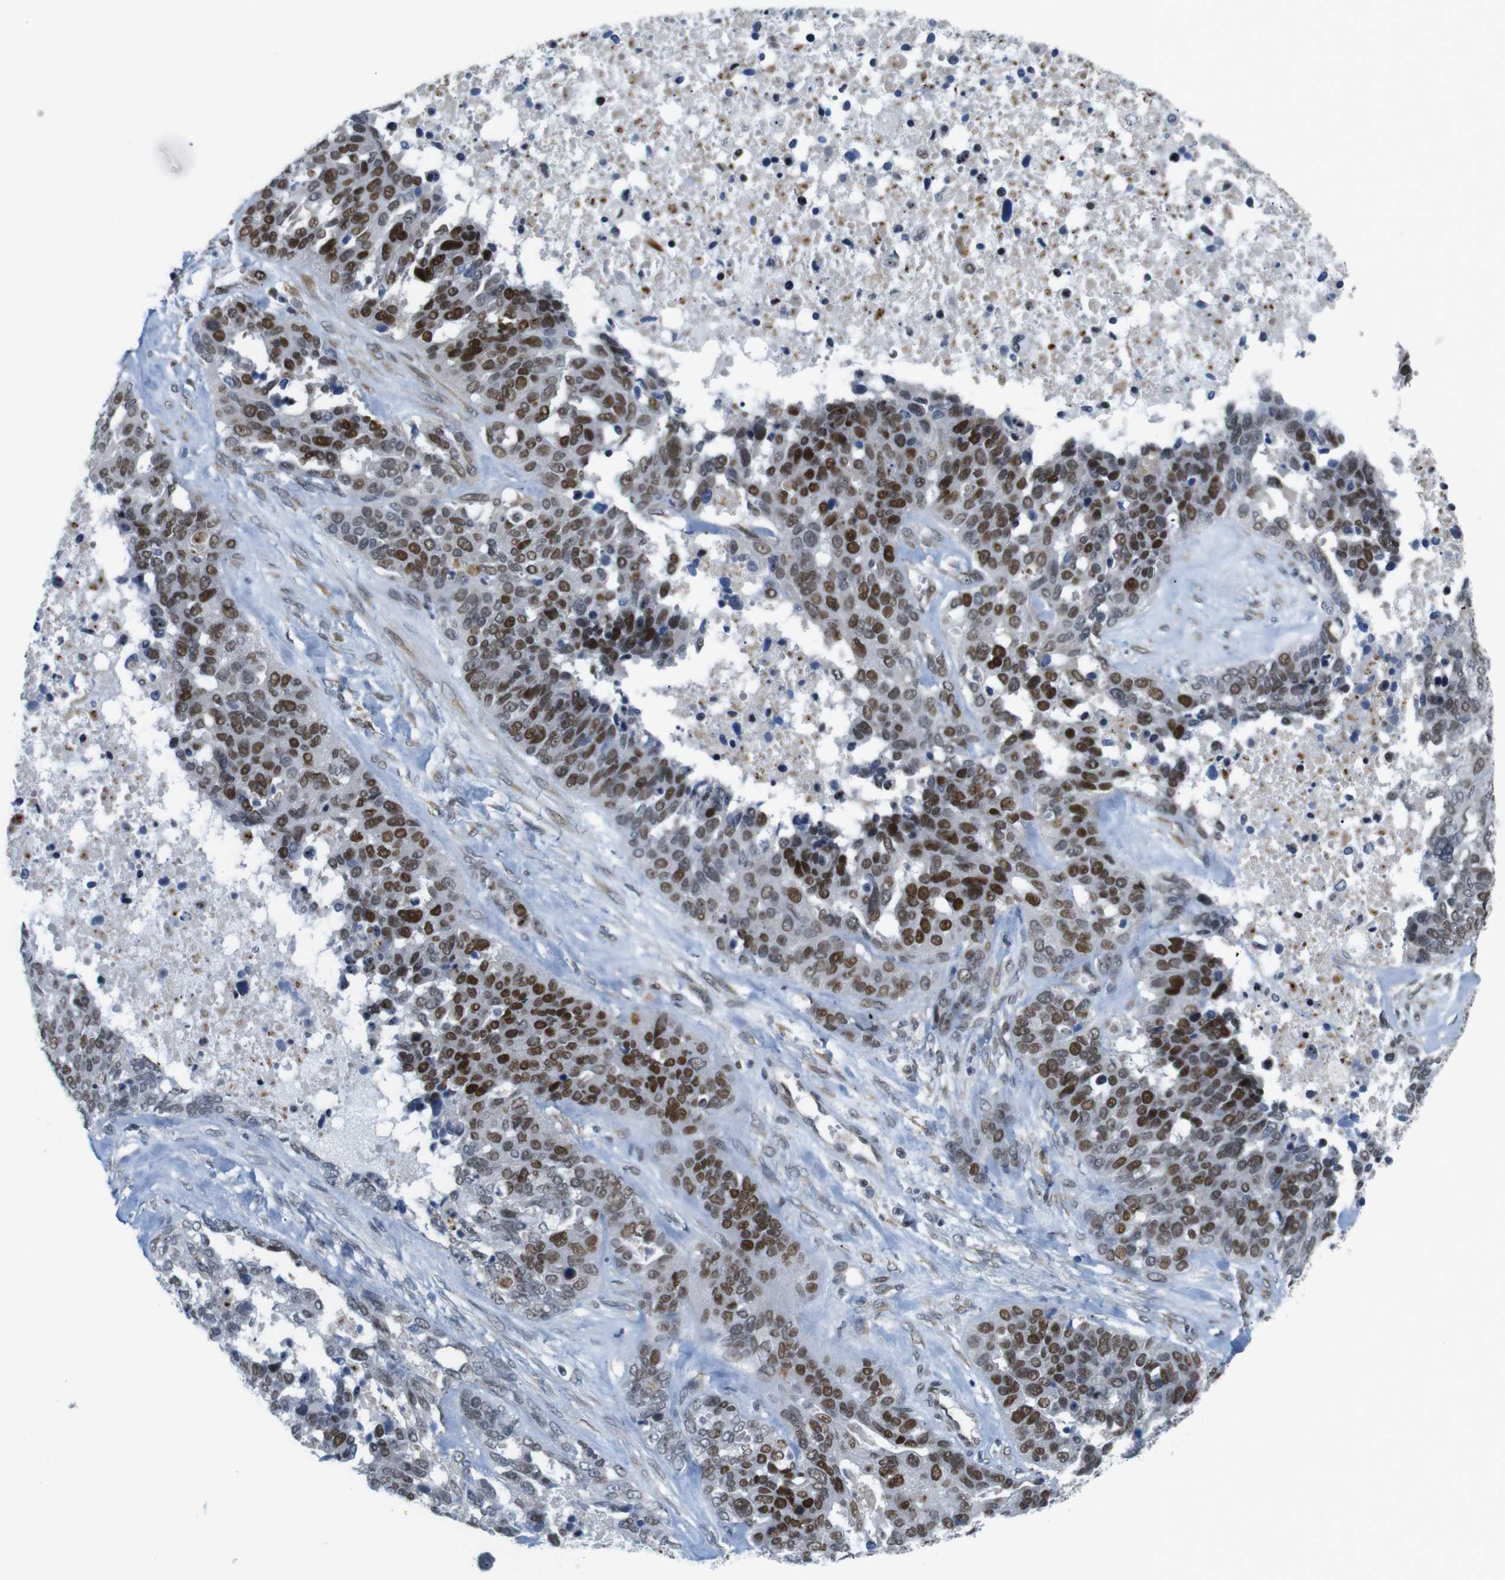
{"staining": {"intensity": "strong", "quantity": "25%-75%", "location": "nuclear"}, "tissue": "ovarian cancer", "cell_type": "Tumor cells", "image_type": "cancer", "snomed": [{"axis": "morphology", "description": "Cystadenocarcinoma, serous, NOS"}, {"axis": "topography", "description": "Ovary"}], "caption": "Tumor cells show strong nuclear staining in approximately 25%-75% of cells in serous cystadenocarcinoma (ovarian).", "gene": "SMCO2", "patient": {"sex": "female", "age": 44}}